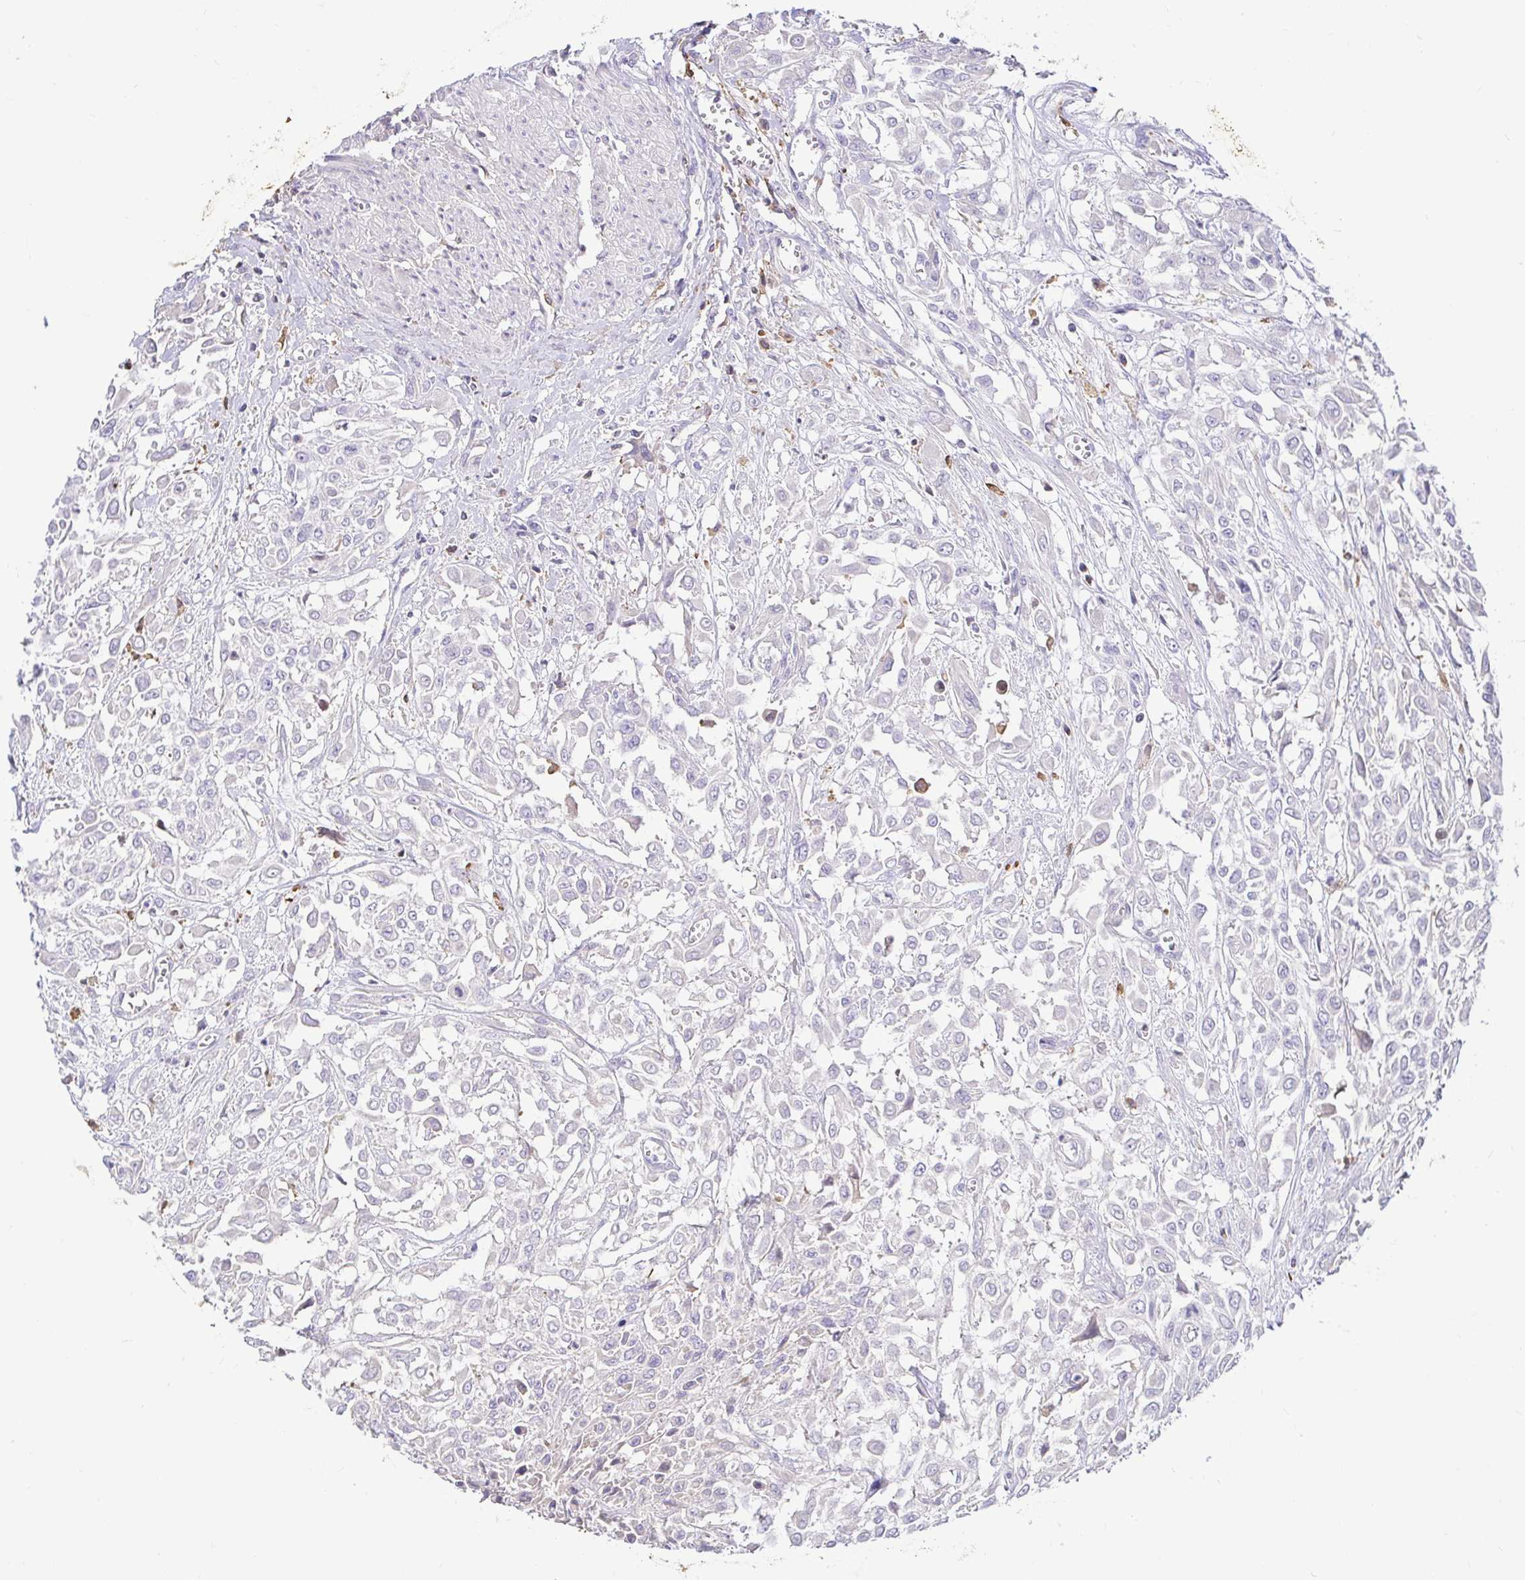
{"staining": {"intensity": "negative", "quantity": "none", "location": "none"}, "tissue": "urothelial cancer", "cell_type": "Tumor cells", "image_type": "cancer", "snomed": [{"axis": "morphology", "description": "Urothelial carcinoma, High grade"}, {"axis": "topography", "description": "Urinary bladder"}], "caption": "The immunohistochemistry (IHC) image has no significant staining in tumor cells of urothelial carcinoma (high-grade) tissue.", "gene": "SKAP1", "patient": {"sex": "male", "age": 57}}